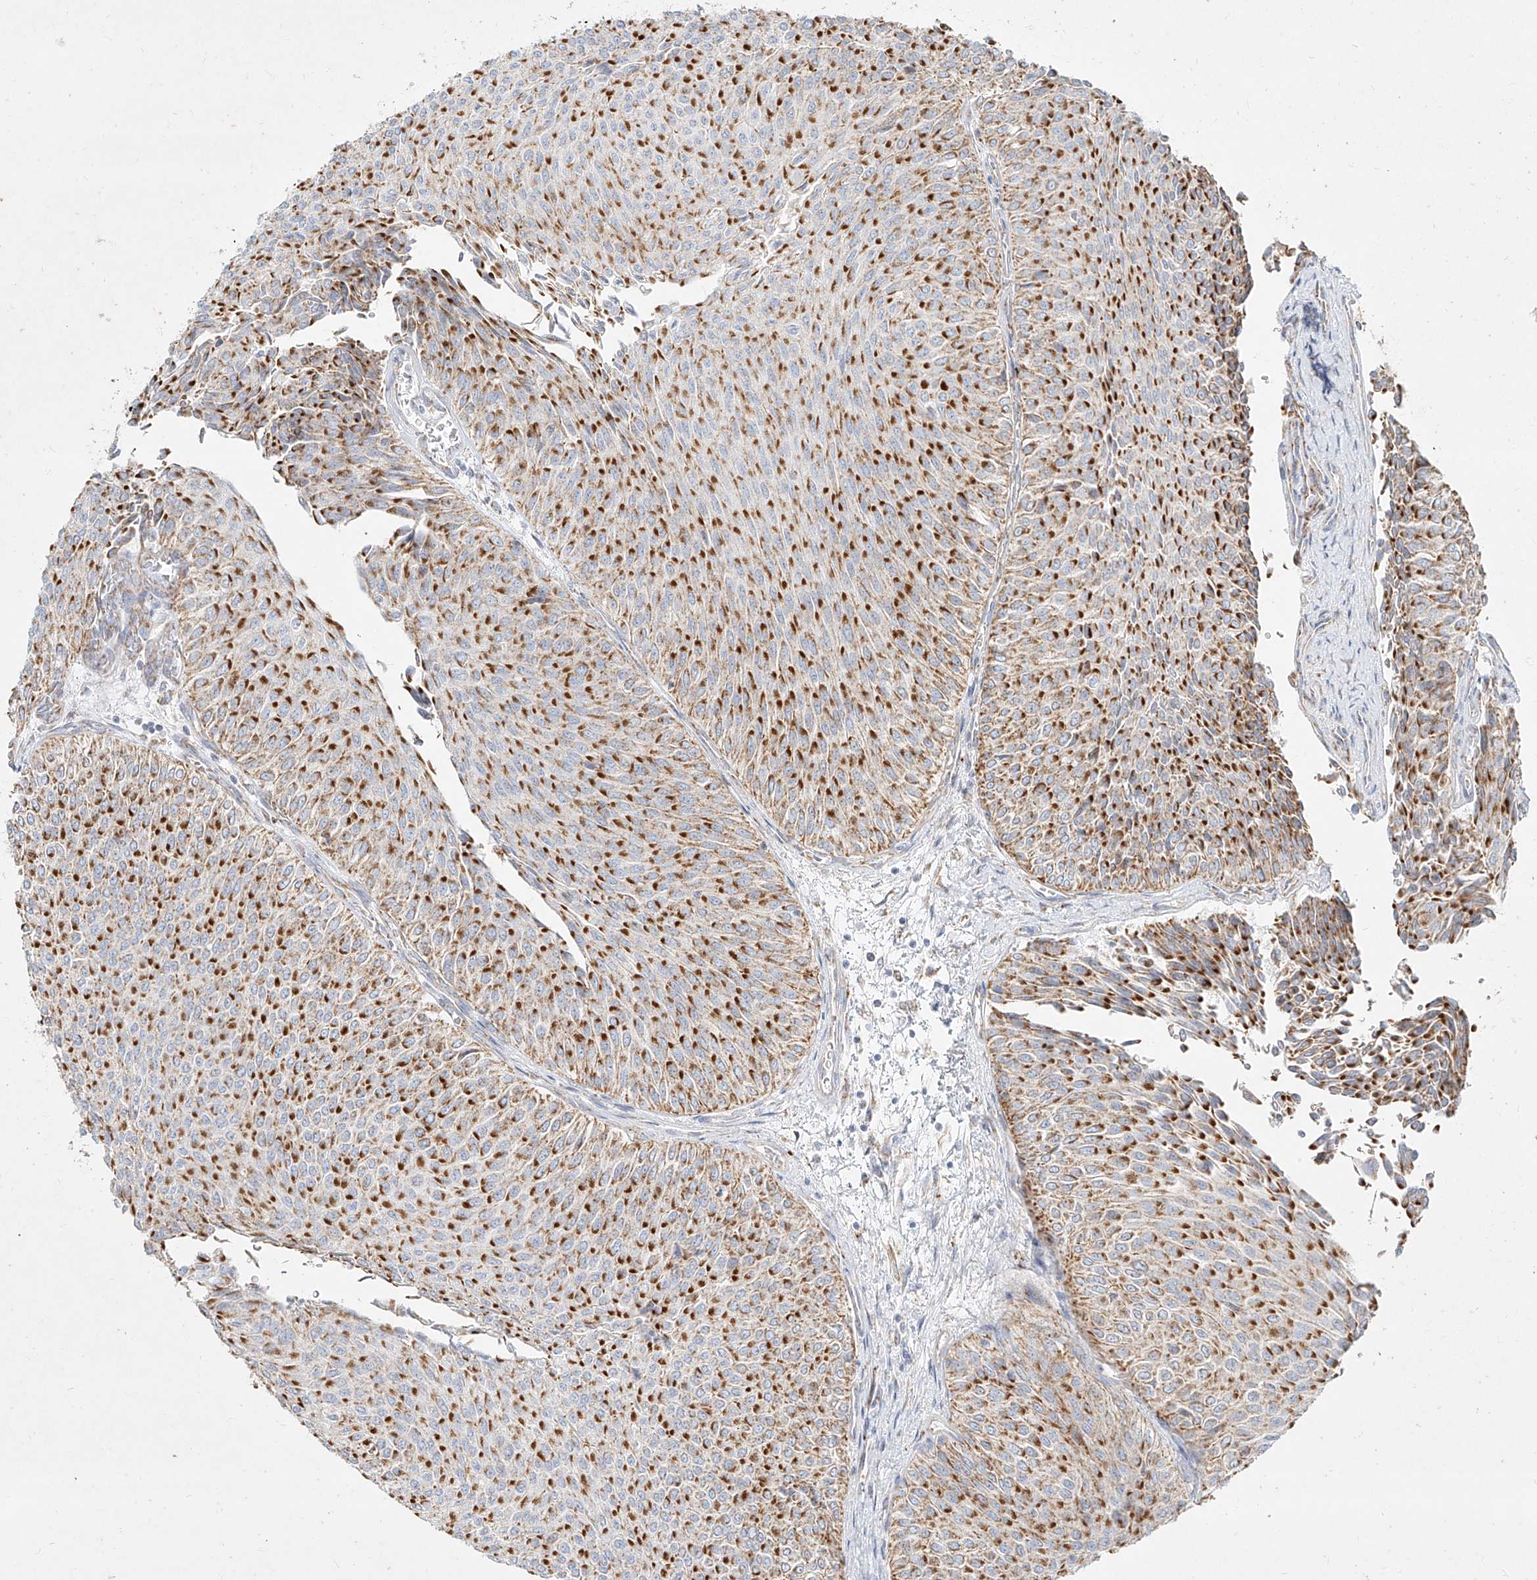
{"staining": {"intensity": "moderate", "quantity": "25%-75%", "location": "cytoplasmic/membranous"}, "tissue": "urothelial cancer", "cell_type": "Tumor cells", "image_type": "cancer", "snomed": [{"axis": "morphology", "description": "Urothelial carcinoma, Low grade"}, {"axis": "topography", "description": "Urinary bladder"}], "caption": "Tumor cells reveal moderate cytoplasmic/membranous positivity in about 25%-75% of cells in urothelial cancer. The staining was performed using DAB (3,3'-diaminobenzidine) to visualize the protein expression in brown, while the nuclei were stained in blue with hematoxylin (Magnification: 20x).", "gene": "MTX2", "patient": {"sex": "male", "age": 78}}